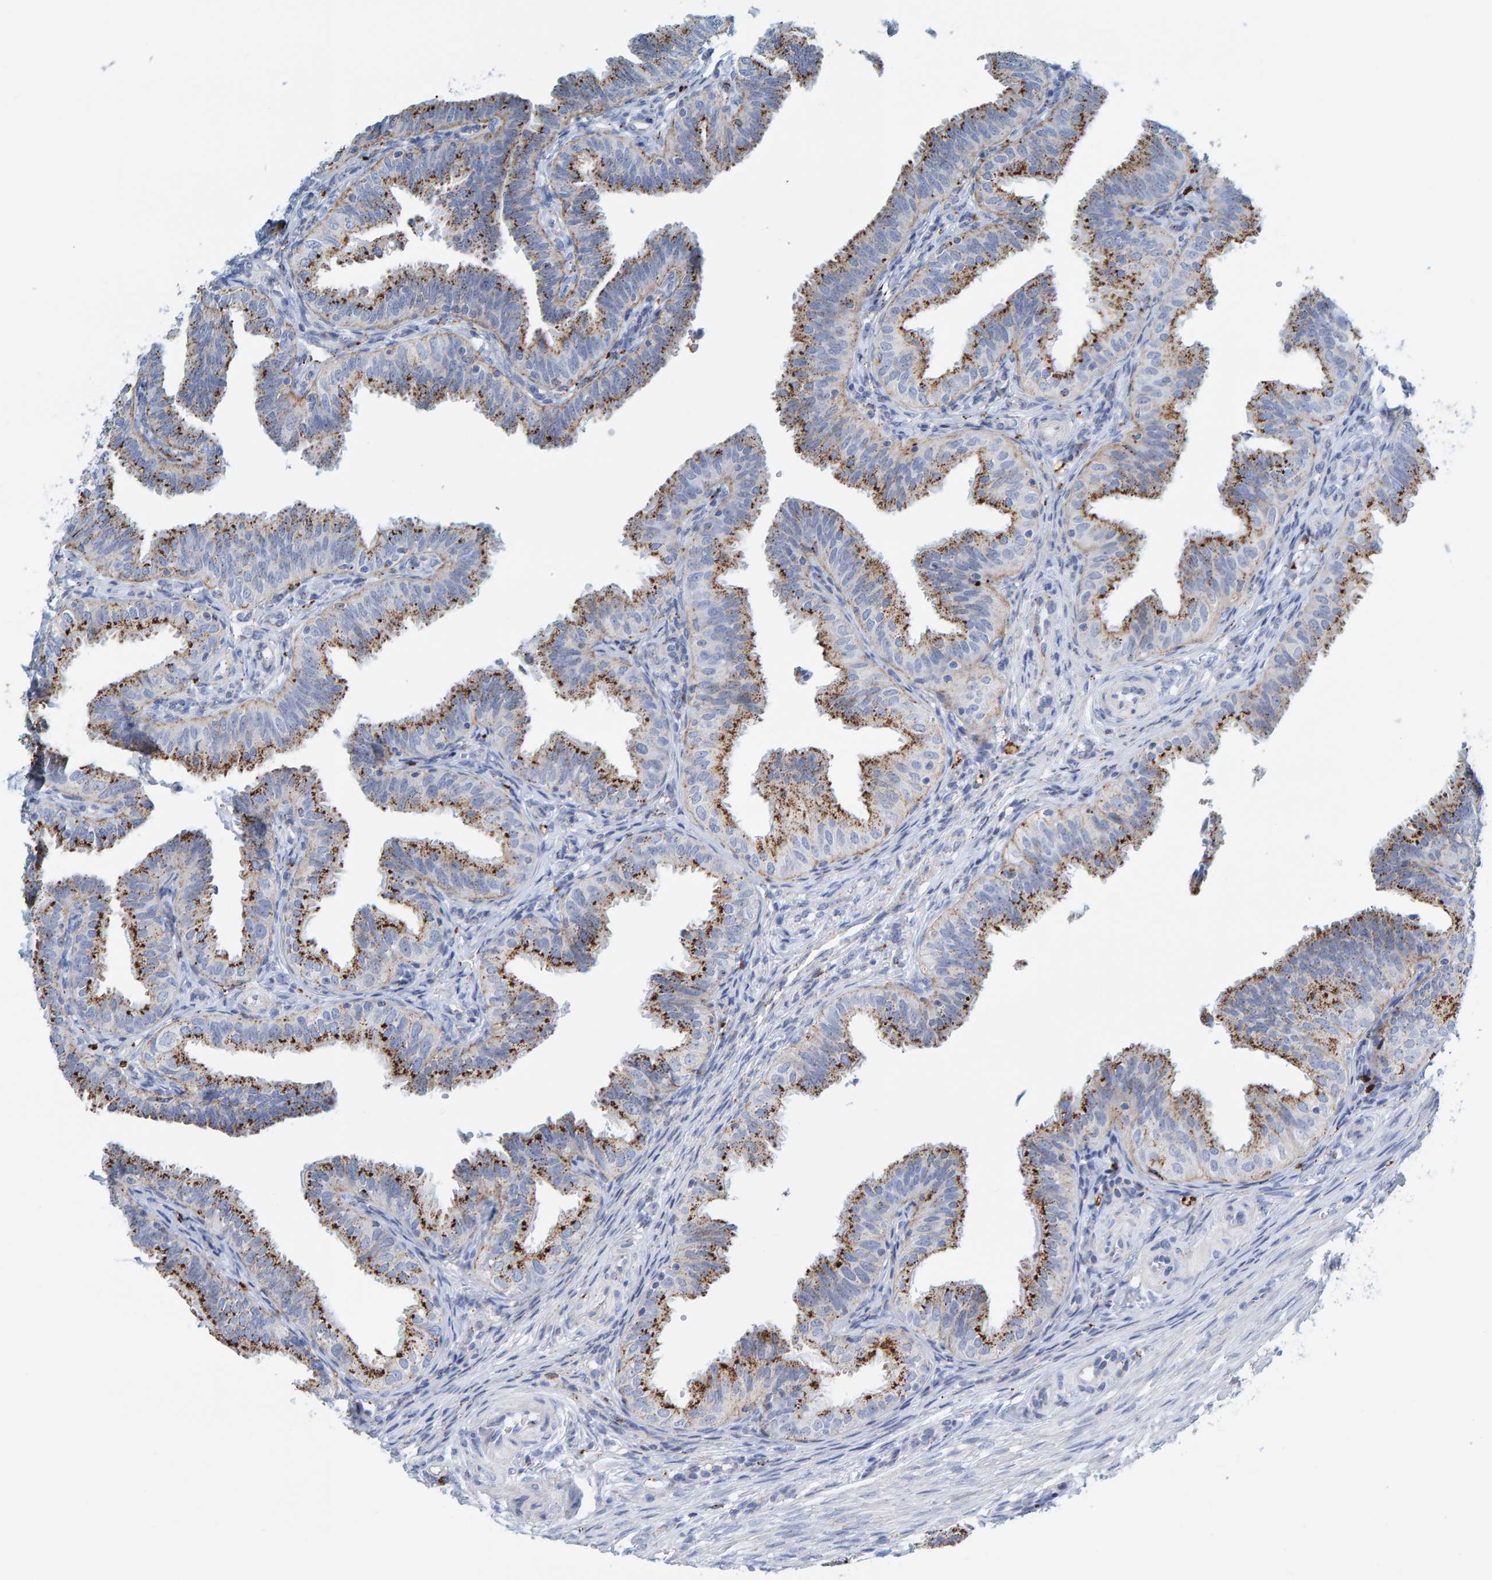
{"staining": {"intensity": "moderate", "quantity": ">75%", "location": "cytoplasmic/membranous"}, "tissue": "fallopian tube", "cell_type": "Glandular cells", "image_type": "normal", "snomed": [{"axis": "morphology", "description": "Normal tissue, NOS"}, {"axis": "topography", "description": "Fallopian tube"}], "caption": "Moderate cytoplasmic/membranous staining is present in approximately >75% of glandular cells in unremarkable fallopian tube.", "gene": "BIN3", "patient": {"sex": "female", "age": 35}}